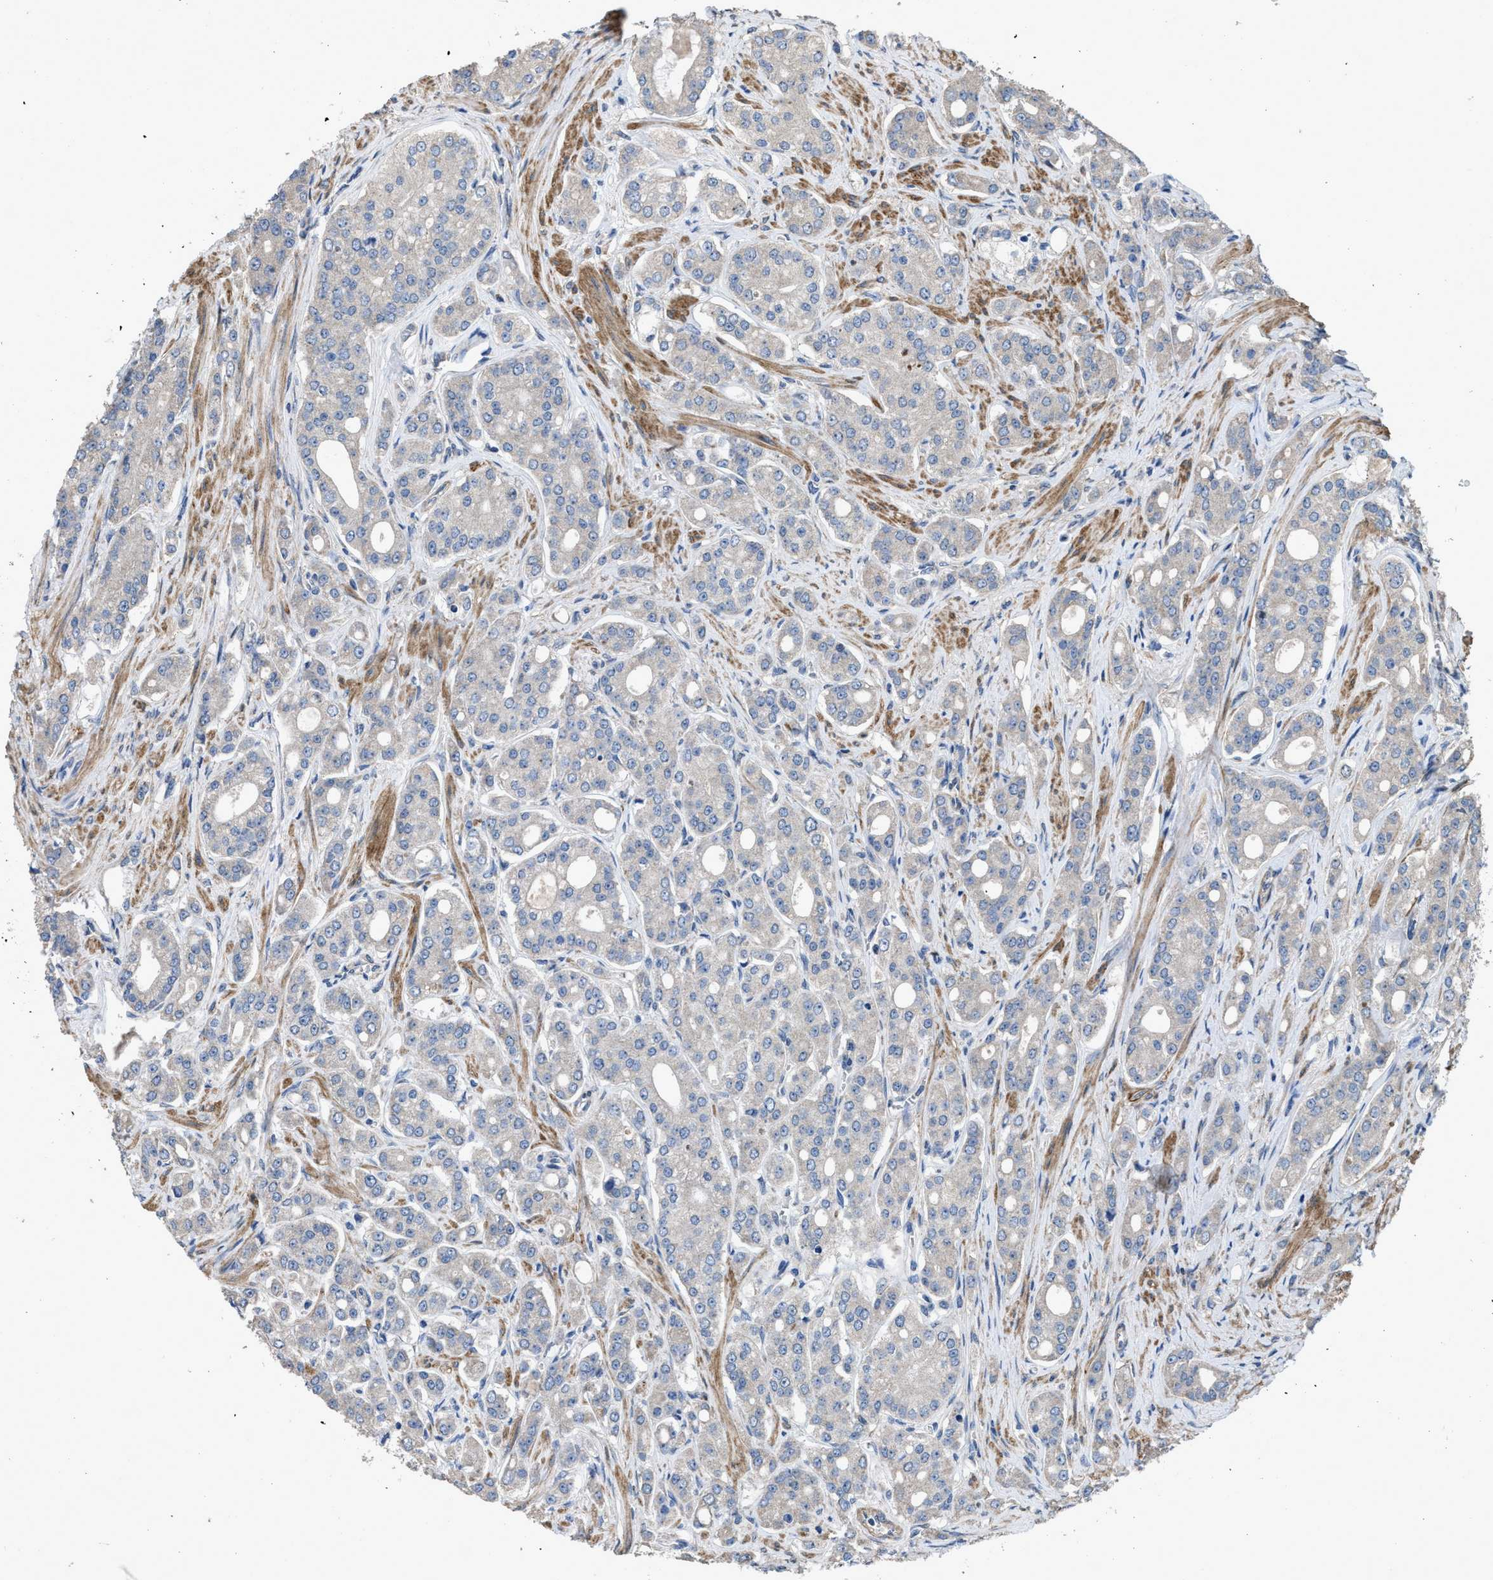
{"staining": {"intensity": "weak", "quantity": "<25%", "location": "cytoplasmic/membranous"}, "tissue": "prostate cancer", "cell_type": "Tumor cells", "image_type": "cancer", "snomed": [{"axis": "morphology", "description": "Adenocarcinoma, High grade"}, {"axis": "topography", "description": "Prostate"}], "caption": "High power microscopy histopathology image of an immunohistochemistry histopathology image of prostate adenocarcinoma (high-grade), revealing no significant expression in tumor cells. The staining is performed using DAB (3,3'-diaminobenzidine) brown chromogen with nuclei counter-stained in using hematoxylin.", "gene": "ARL6", "patient": {"sex": "male", "age": 71}}